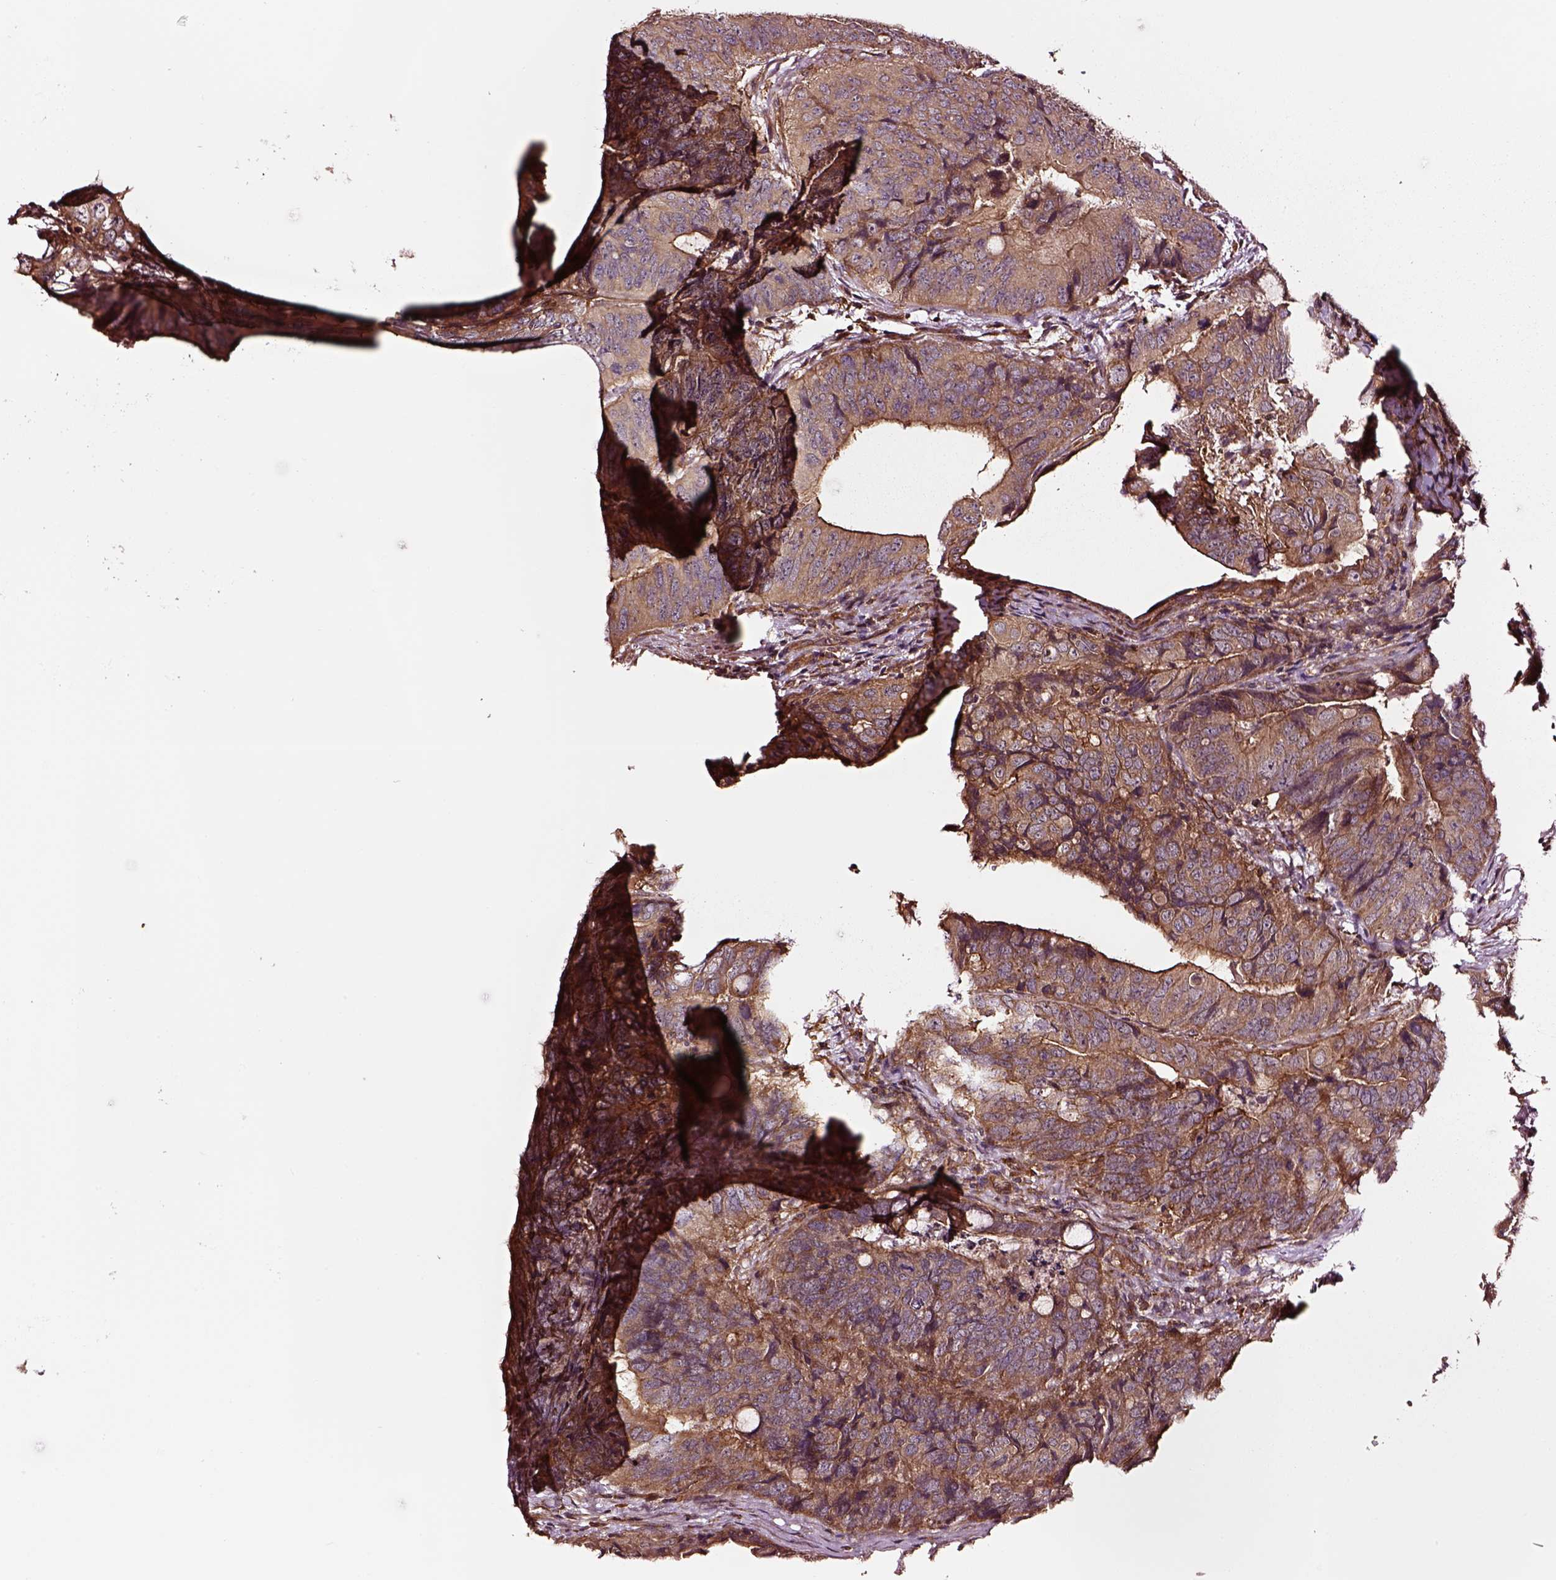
{"staining": {"intensity": "moderate", "quantity": ">75%", "location": "cytoplasmic/membranous"}, "tissue": "colorectal cancer", "cell_type": "Tumor cells", "image_type": "cancer", "snomed": [{"axis": "morphology", "description": "Adenocarcinoma, NOS"}, {"axis": "topography", "description": "Colon"}], "caption": "Moderate cytoplasmic/membranous expression is appreciated in about >75% of tumor cells in colorectal adenocarcinoma.", "gene": "RASSF5", "patient": {"sex": "male", "age": 79}}